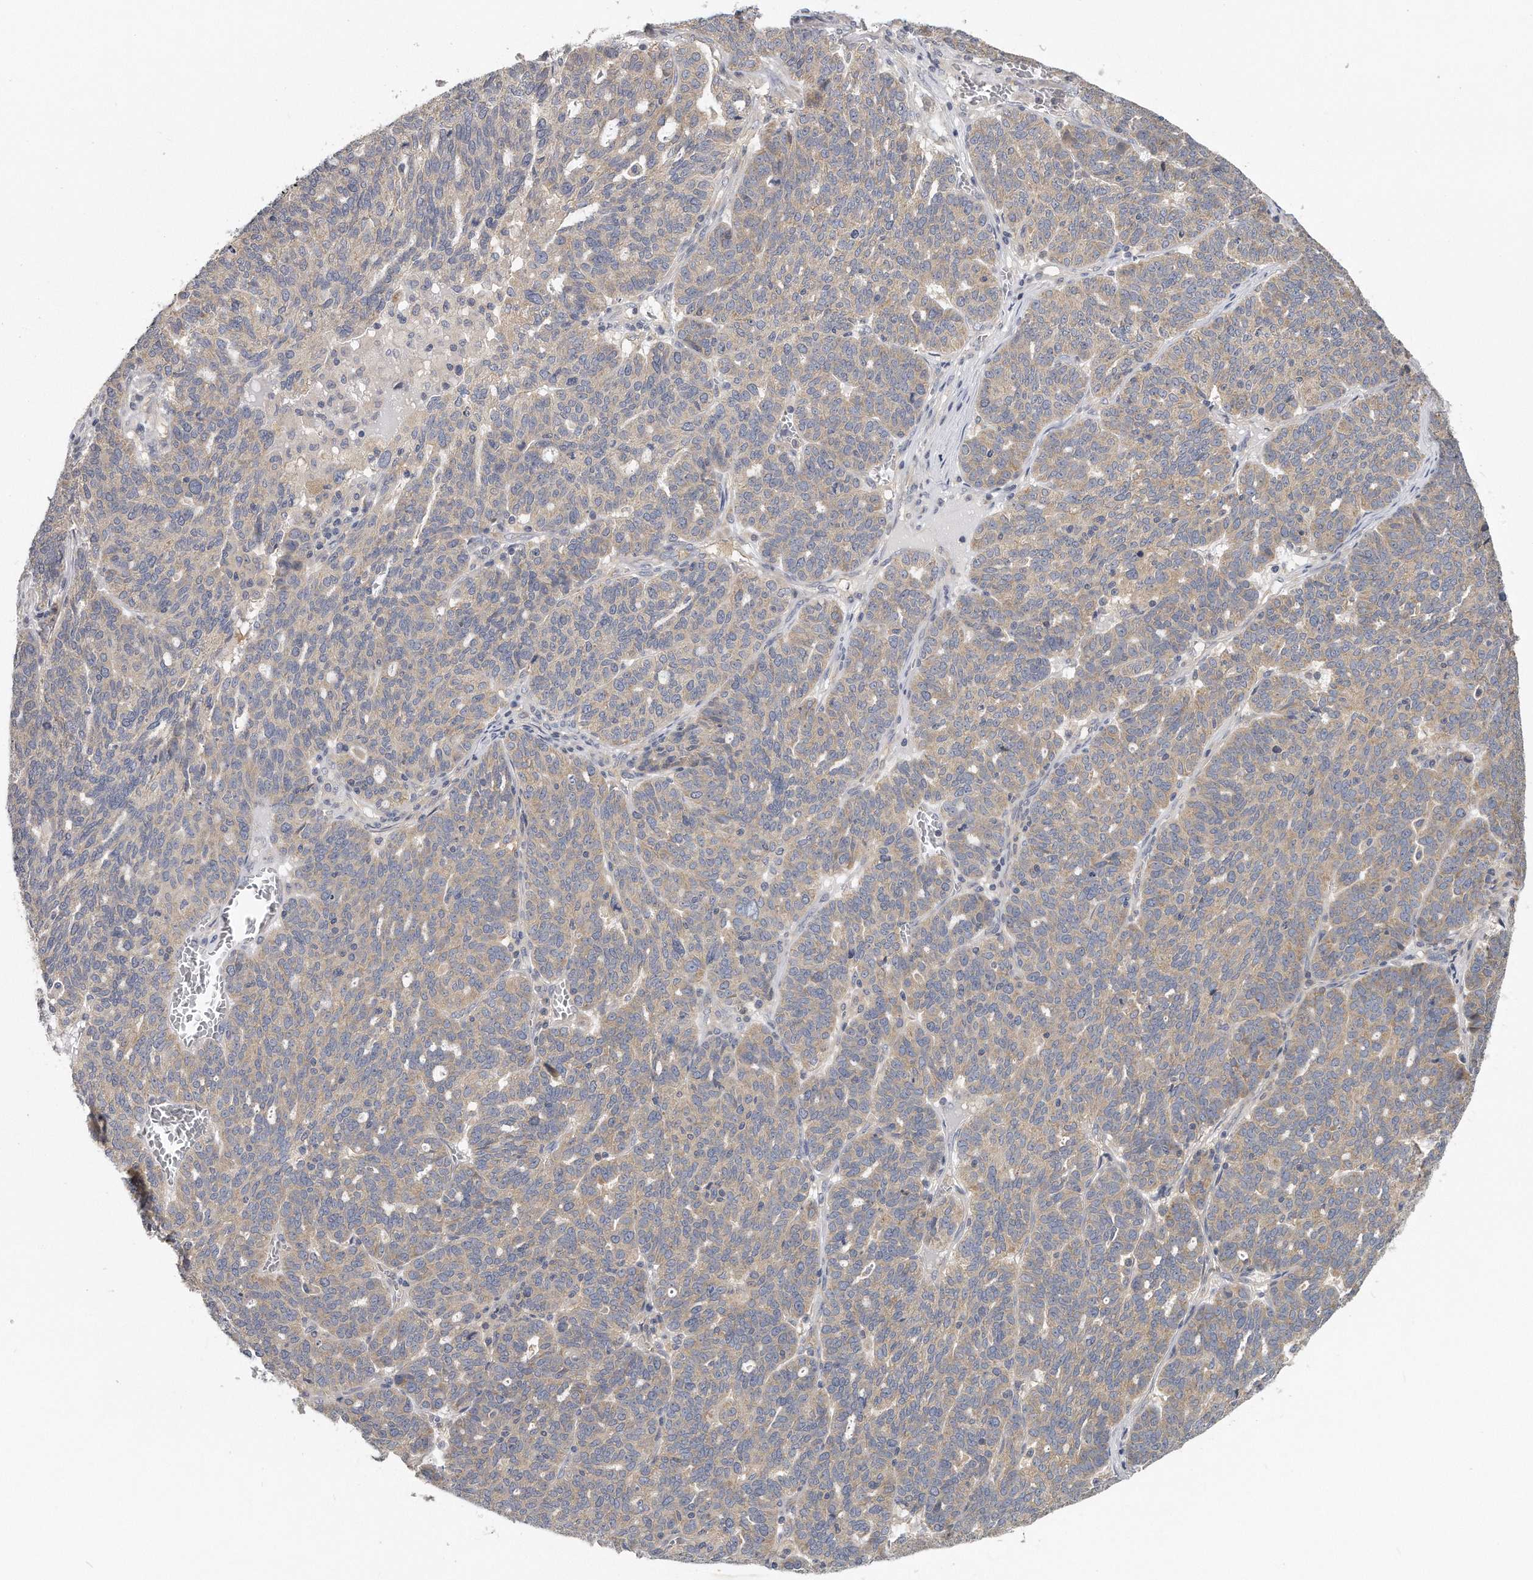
{"staining": {"intensity": "weak", "quantity": "<25%", "location": "cytoplasmic/membranous"}, "tissue": "ovarian cancer", "cell_type": "Tumor cells", "image_type": "cancer", "snomed": [{"axis": "morphology", "description": "Cystadenocarcinoma, serous, NOS"}, {"axis": "topography", "description": "Ovary"}], "caption": "Serous cystadenocarcinoma (ovarian) was stained to show a protein in brown. There is no significant positivity in tumor cells.", "gene": "EIF3I", "patient": {"sex": "female", "age": 59}}